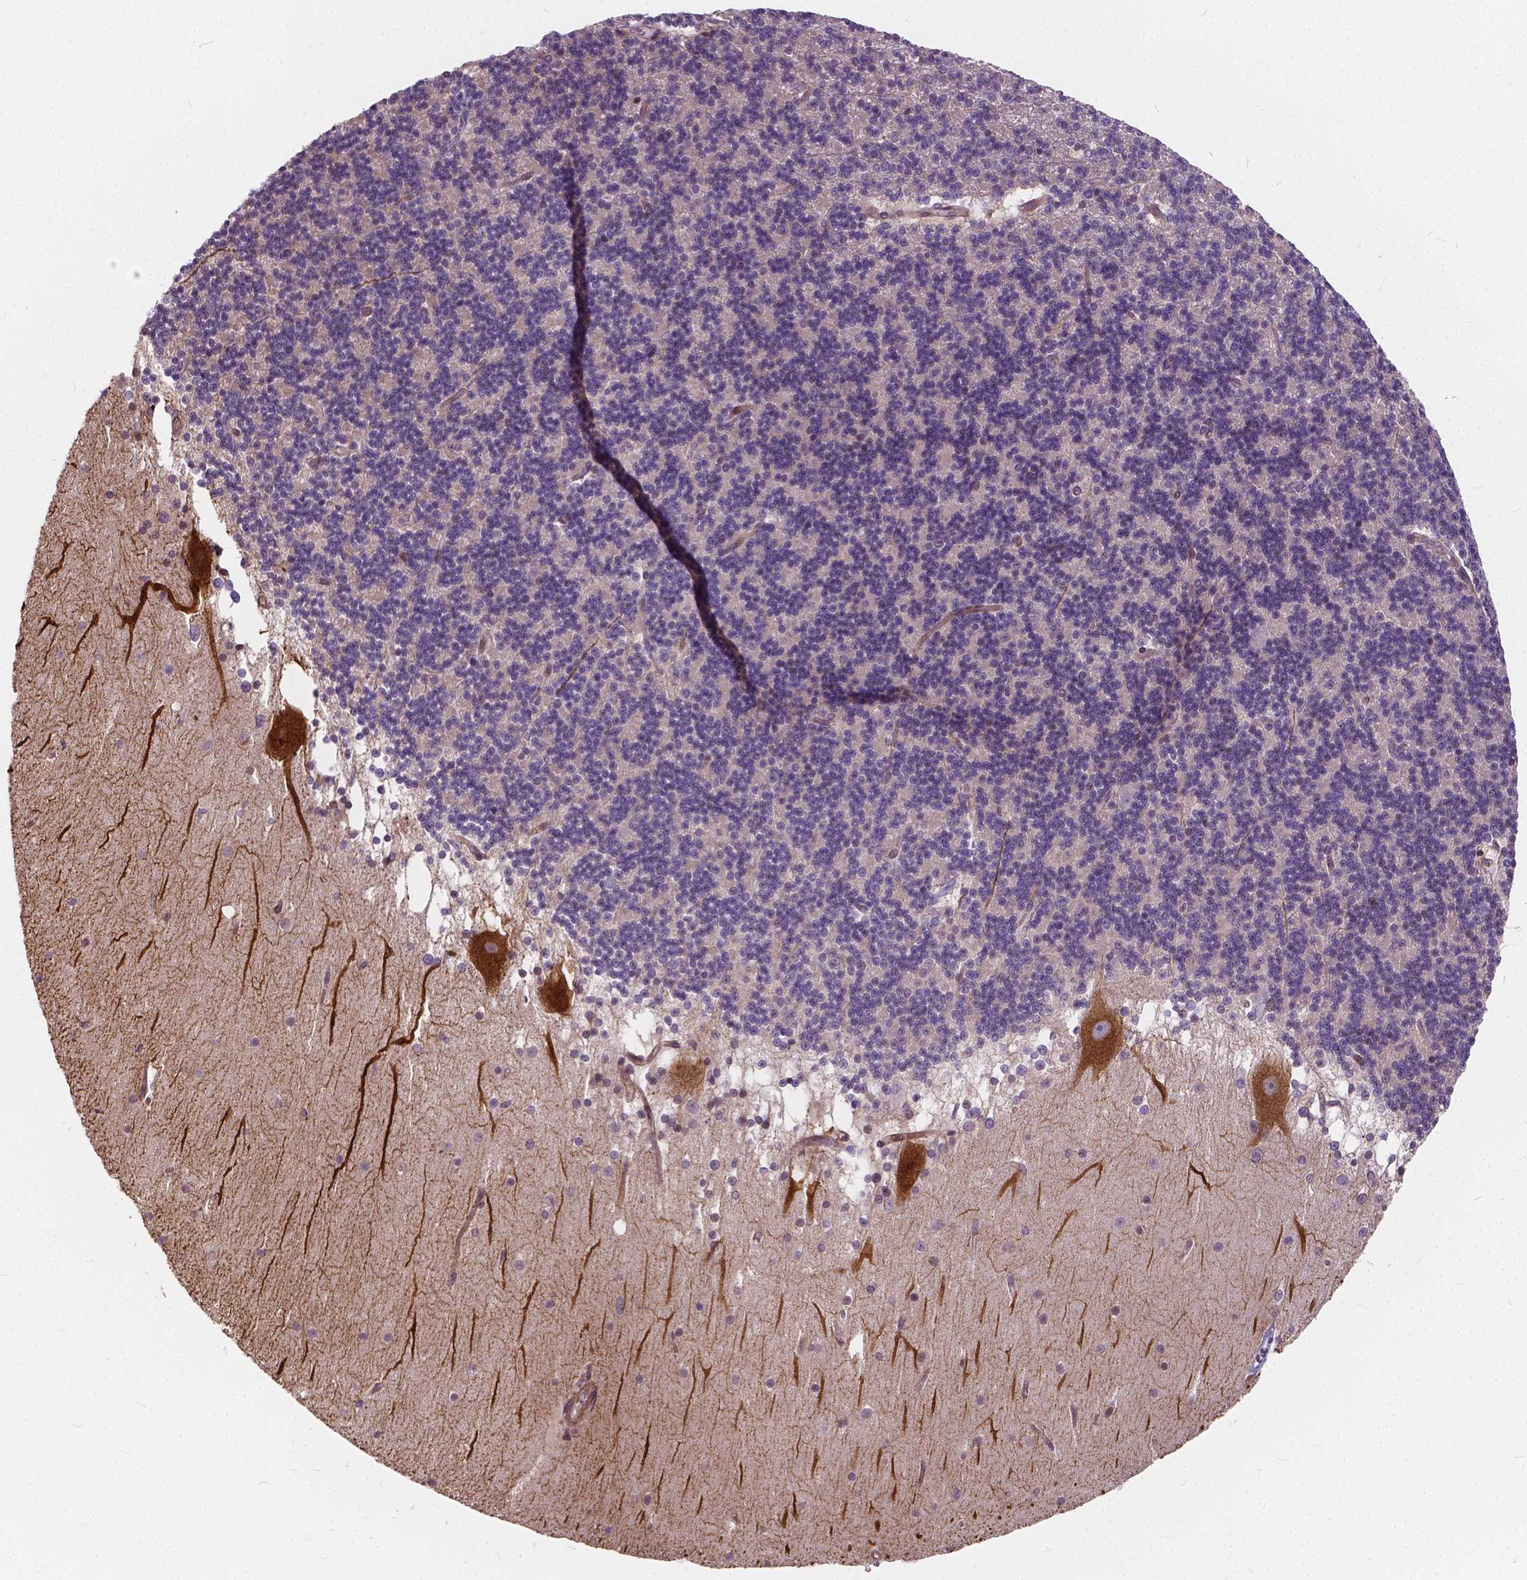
{"staining": {"intensity": "negative", "quantity": "none", "location": "none"}, "tissue": "cerebellum", "cell_type": "Cells in granular layer", "image_type": "normal", "snomed": [{"axis": "morphology", "description": "Normal tissue, NOS"}, {"axis": "topography", "description": "Cerebellum"}], "caption": "DAB immunohistochemical staining of normal human cerebellum reveals no significant staining in cells in granular layer. (DAB (3,3'-diaminobenzidine) immunohistochemistry (IHC), high magnification).", "gene": "INPP5E", "patient": {"sex": "female", "age": 19}}